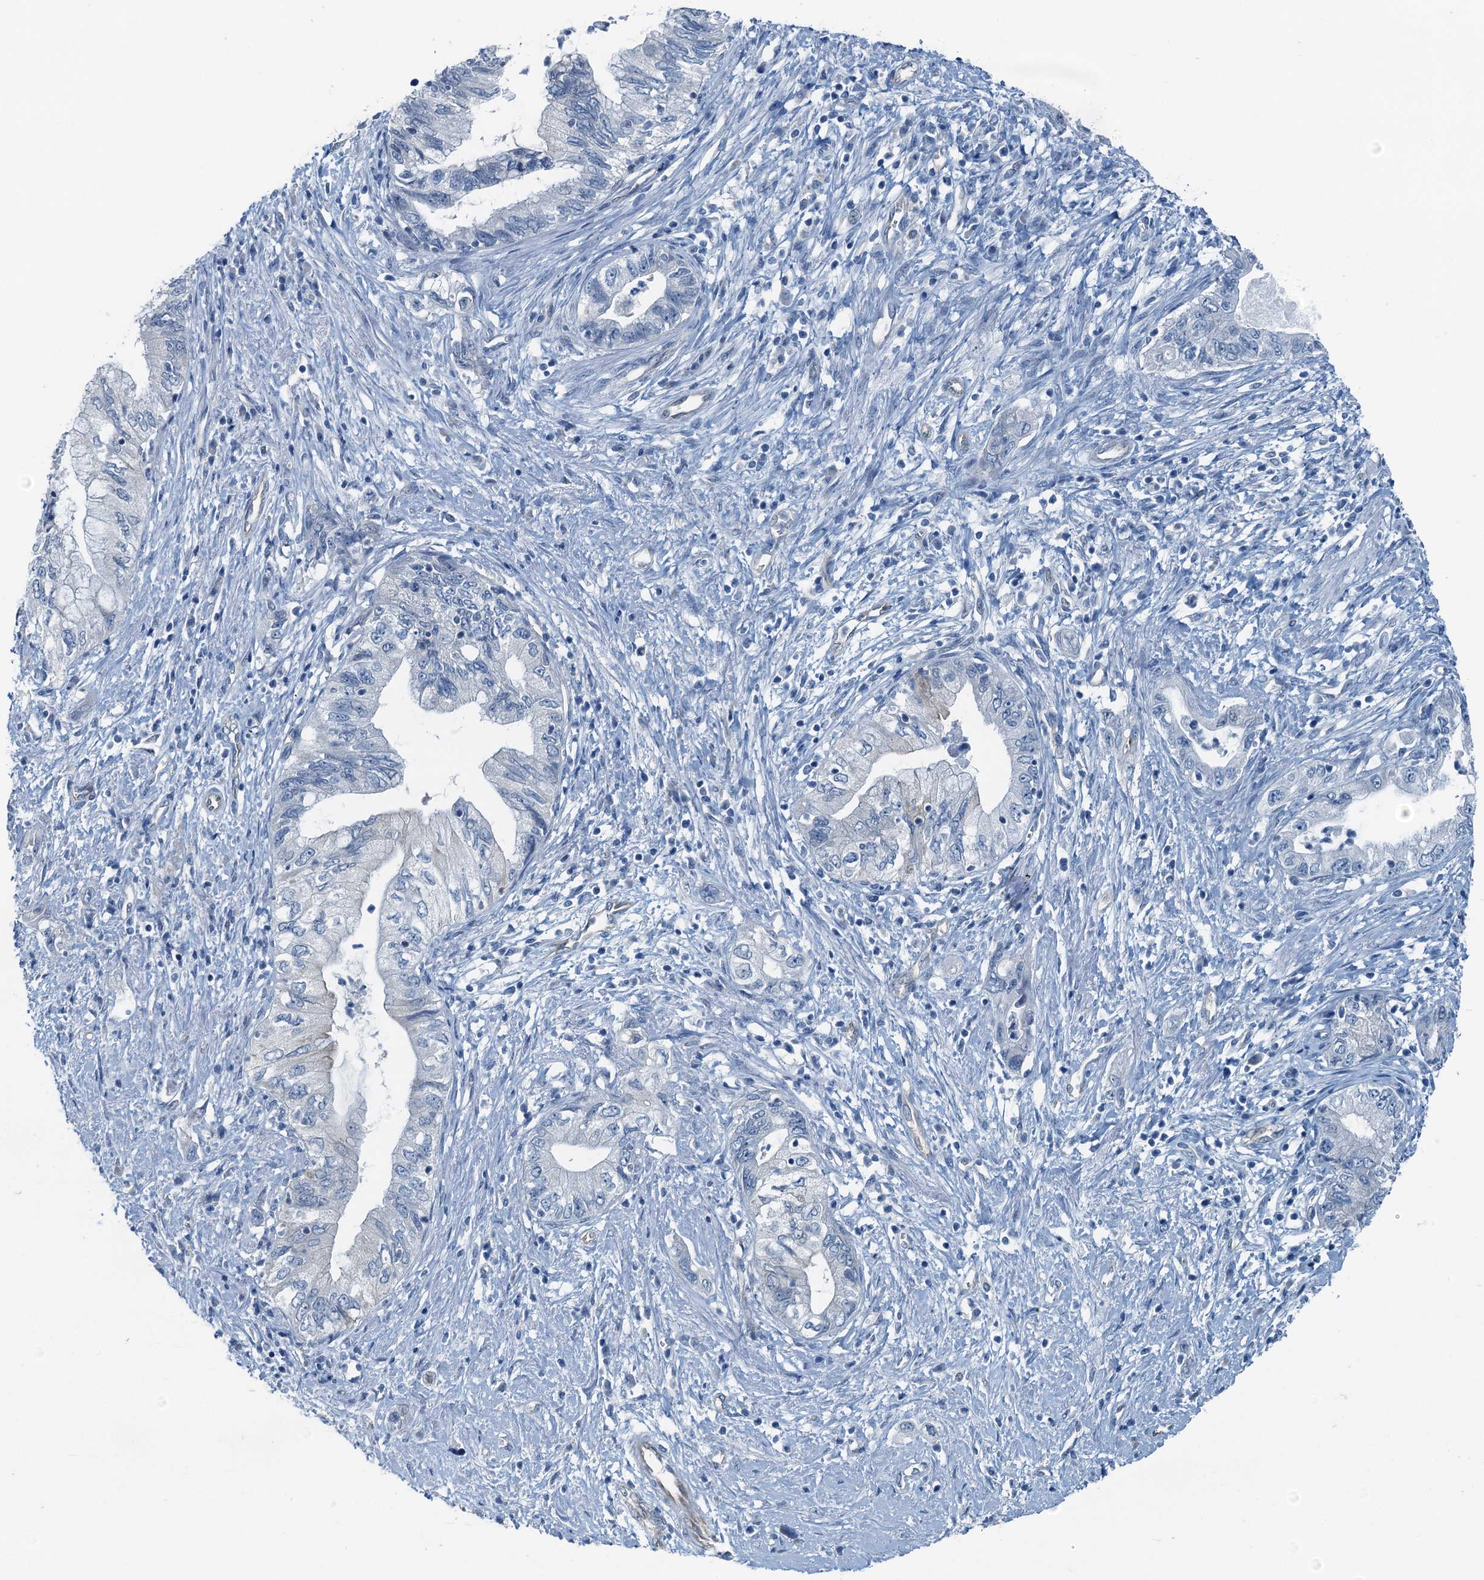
{"staining": {"intensity": "negative", "quantity": "none", "location": "none"}, "tissue": "pancreatic cancer", "cell_type": "Tumor cells", "image_type": "cancer", "snomed": [{"axis": "morphology", "description": "Adenocarcinoma, NOS"}, {"axis": "topography", "description": "Pancreas"}], "caption": "Tumor cells are negative for brown protein staining in pancreatic adenocarcinoma. (DAB (3,3'-diaminobenzidine) immunohistochemistry with hematoxylin counter stain).", "gene": "GFOD2", "patient": {"sex": "female", "age": 73}}